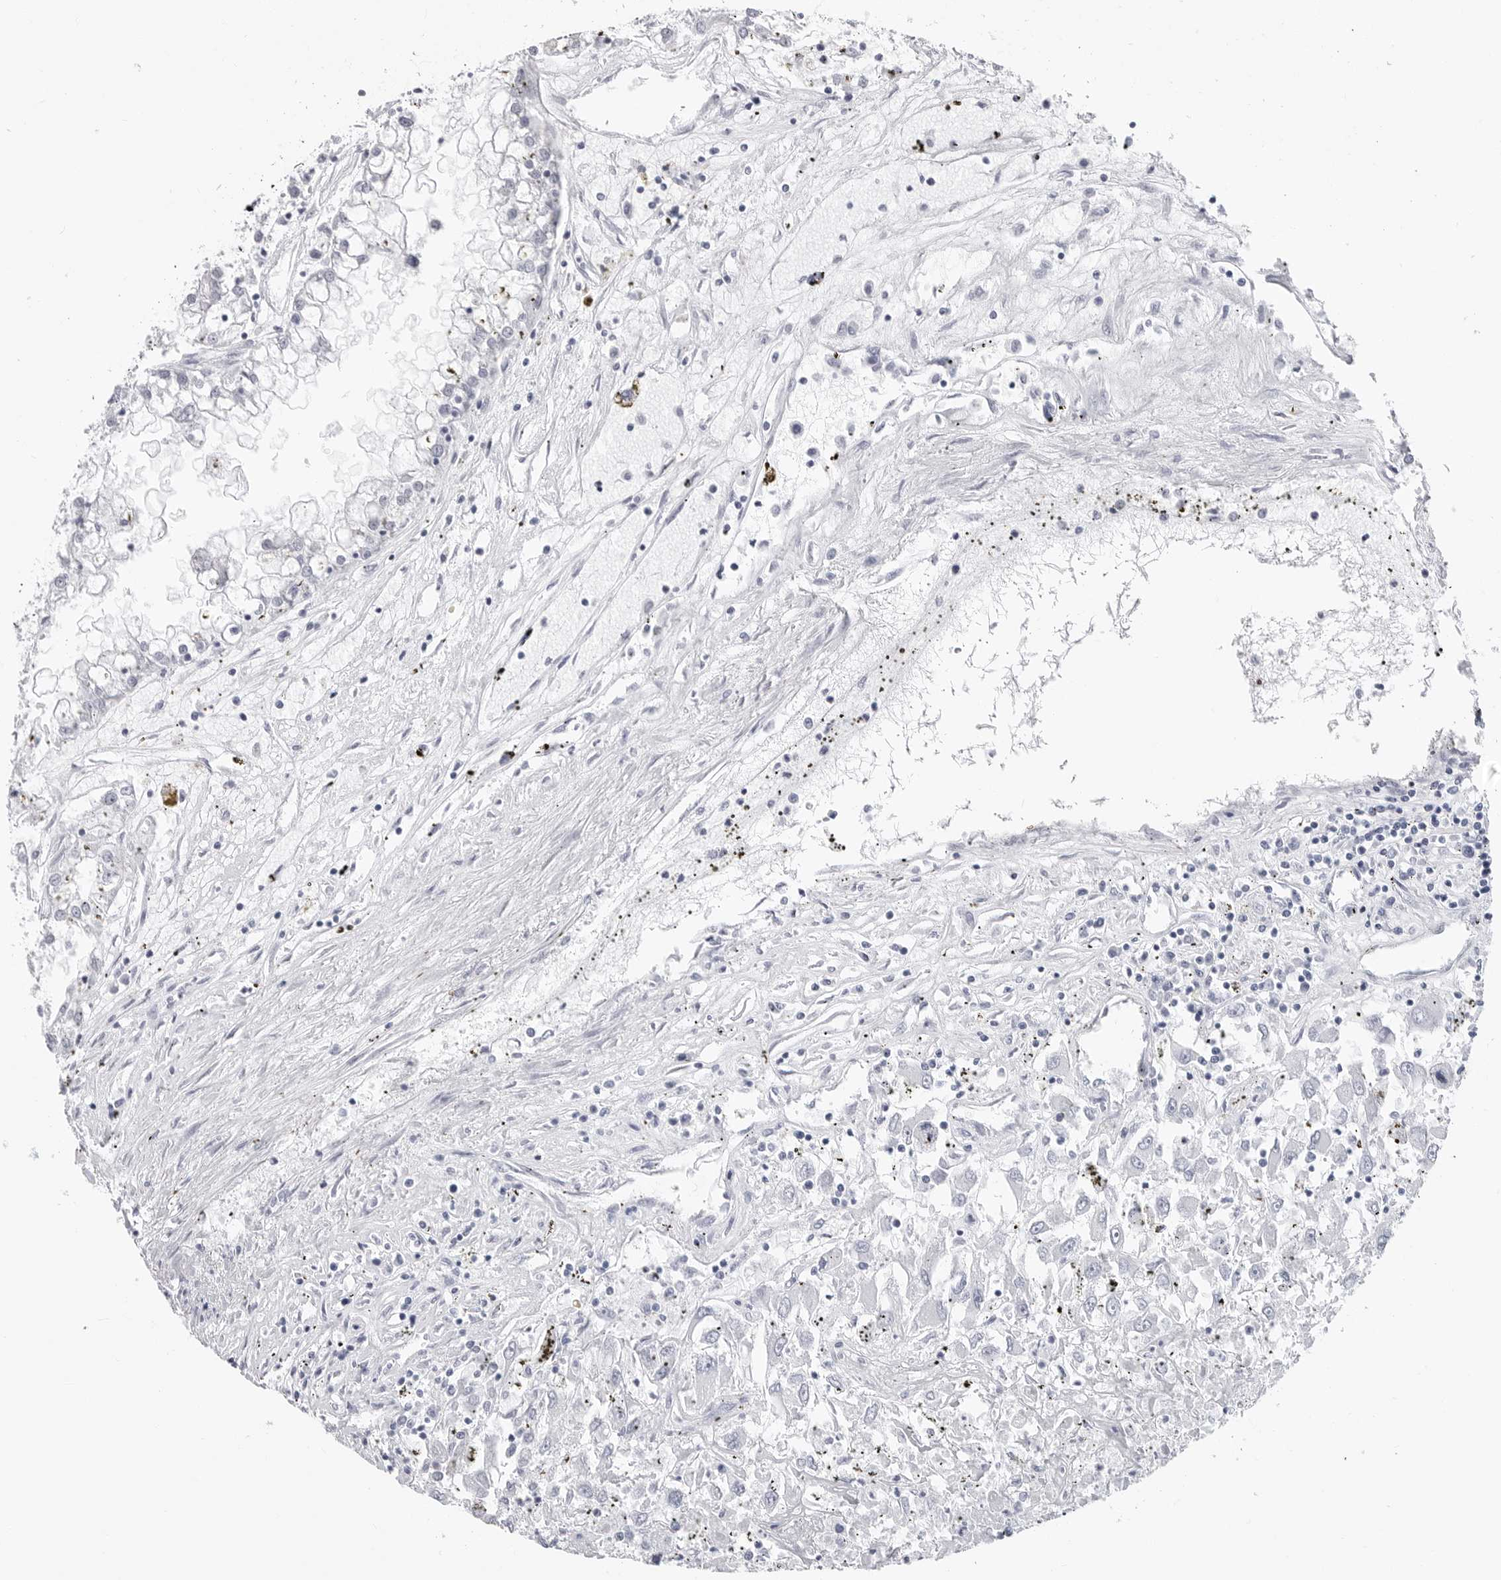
{"staining": {"intensity": "negative", "quantity": "none", "location": "none"}, "tissue": "renal cancer", "cell_type": "Tumor cells", "image_type": "cancer", "snomed": [{"axis": "morphology", "description": "Adenocarcinoma, NOS"}, {"axis": "topography", "description": "Kidney"}], "caption": "Renal cancer (adenocarcinoma) was stained to show a protein in brown. There is no significant expression in tumor cells.", "gene": "CSH1", "patient": {"sex": "female", "age": 52}}